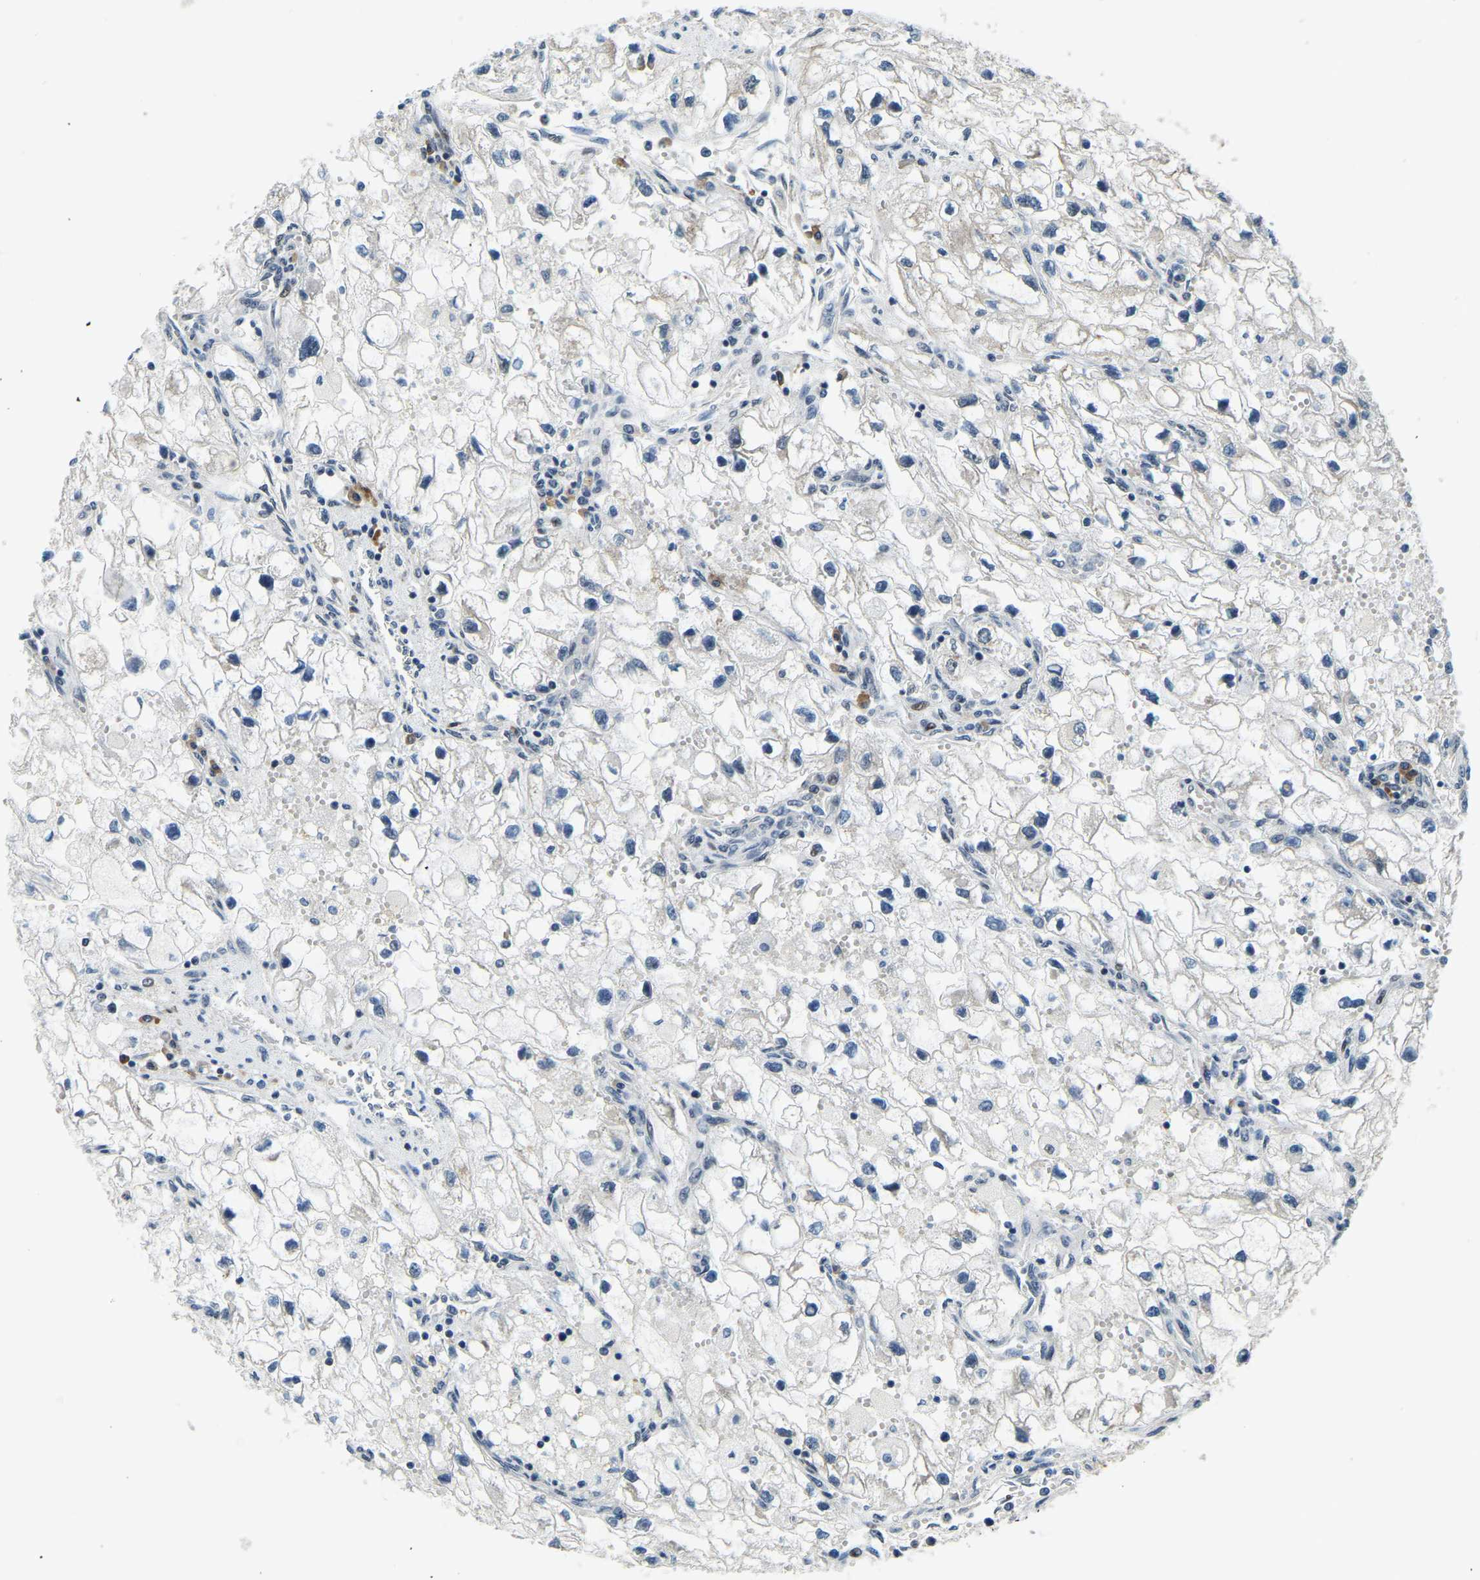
{"staining": {"intensity": "negative", "quantity": "none", "location": "none"}, "tissue": "renal cancer", "cell_type": "Tumor cells", "image_type": "cancer", "snomed": [{"axis": "morphology", "description": "Adenocarcinoma, NOS"}, {"axis": "topography", "description": "Kidney"}], "caption": "There is no significant expression in tumor cells of renal adenocarcinoma. (DAB IHC with hematoxylin counter stain).", "gene": "ING2", "patient": {"sex": "female", "age": 70}}